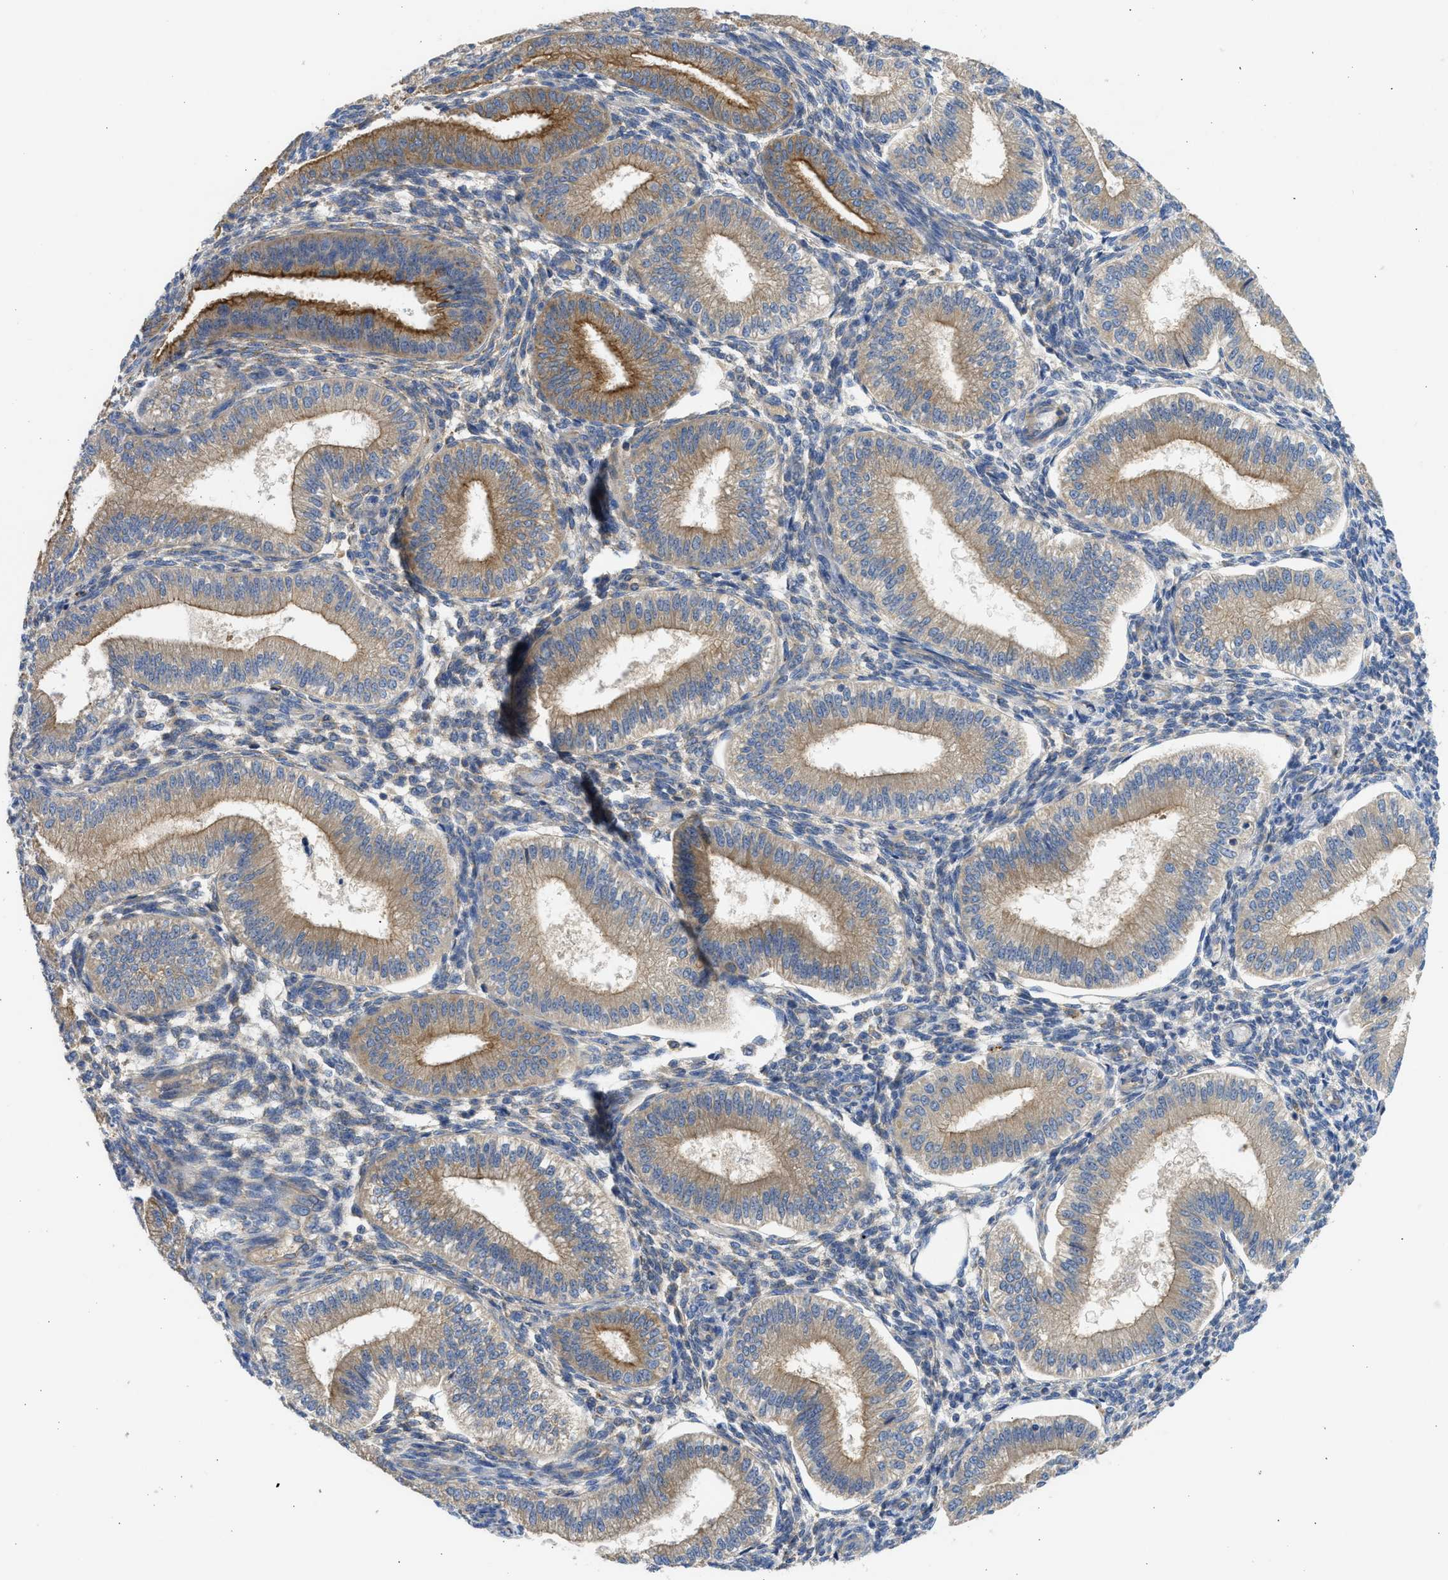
{"staining": {"intensity": "weak", "quantity": "25%-75%", "location": "cytoplasmic/membranous"}, "tissue": "endometrium", "cell_type": "Cells in endometrial stroma", "image_type": "normal", "snomed": [{"axis": "morphology", "description": "Normal tissue, NOS"}, {"axis": "topography", "description": "Endometrium"}], "caption": "Immunohistochemistry photomicrograph of benign endometrium: human endometrium stained using IHC shows low levels of weak protein expression localized specifically in the cytoplasmic/membranous of cells in endometrial stroma, appearing as a cytoplasmic/membranous brown color.", "gene": "CSRNP2", "patient": {"sex": "female", "age": 39}}